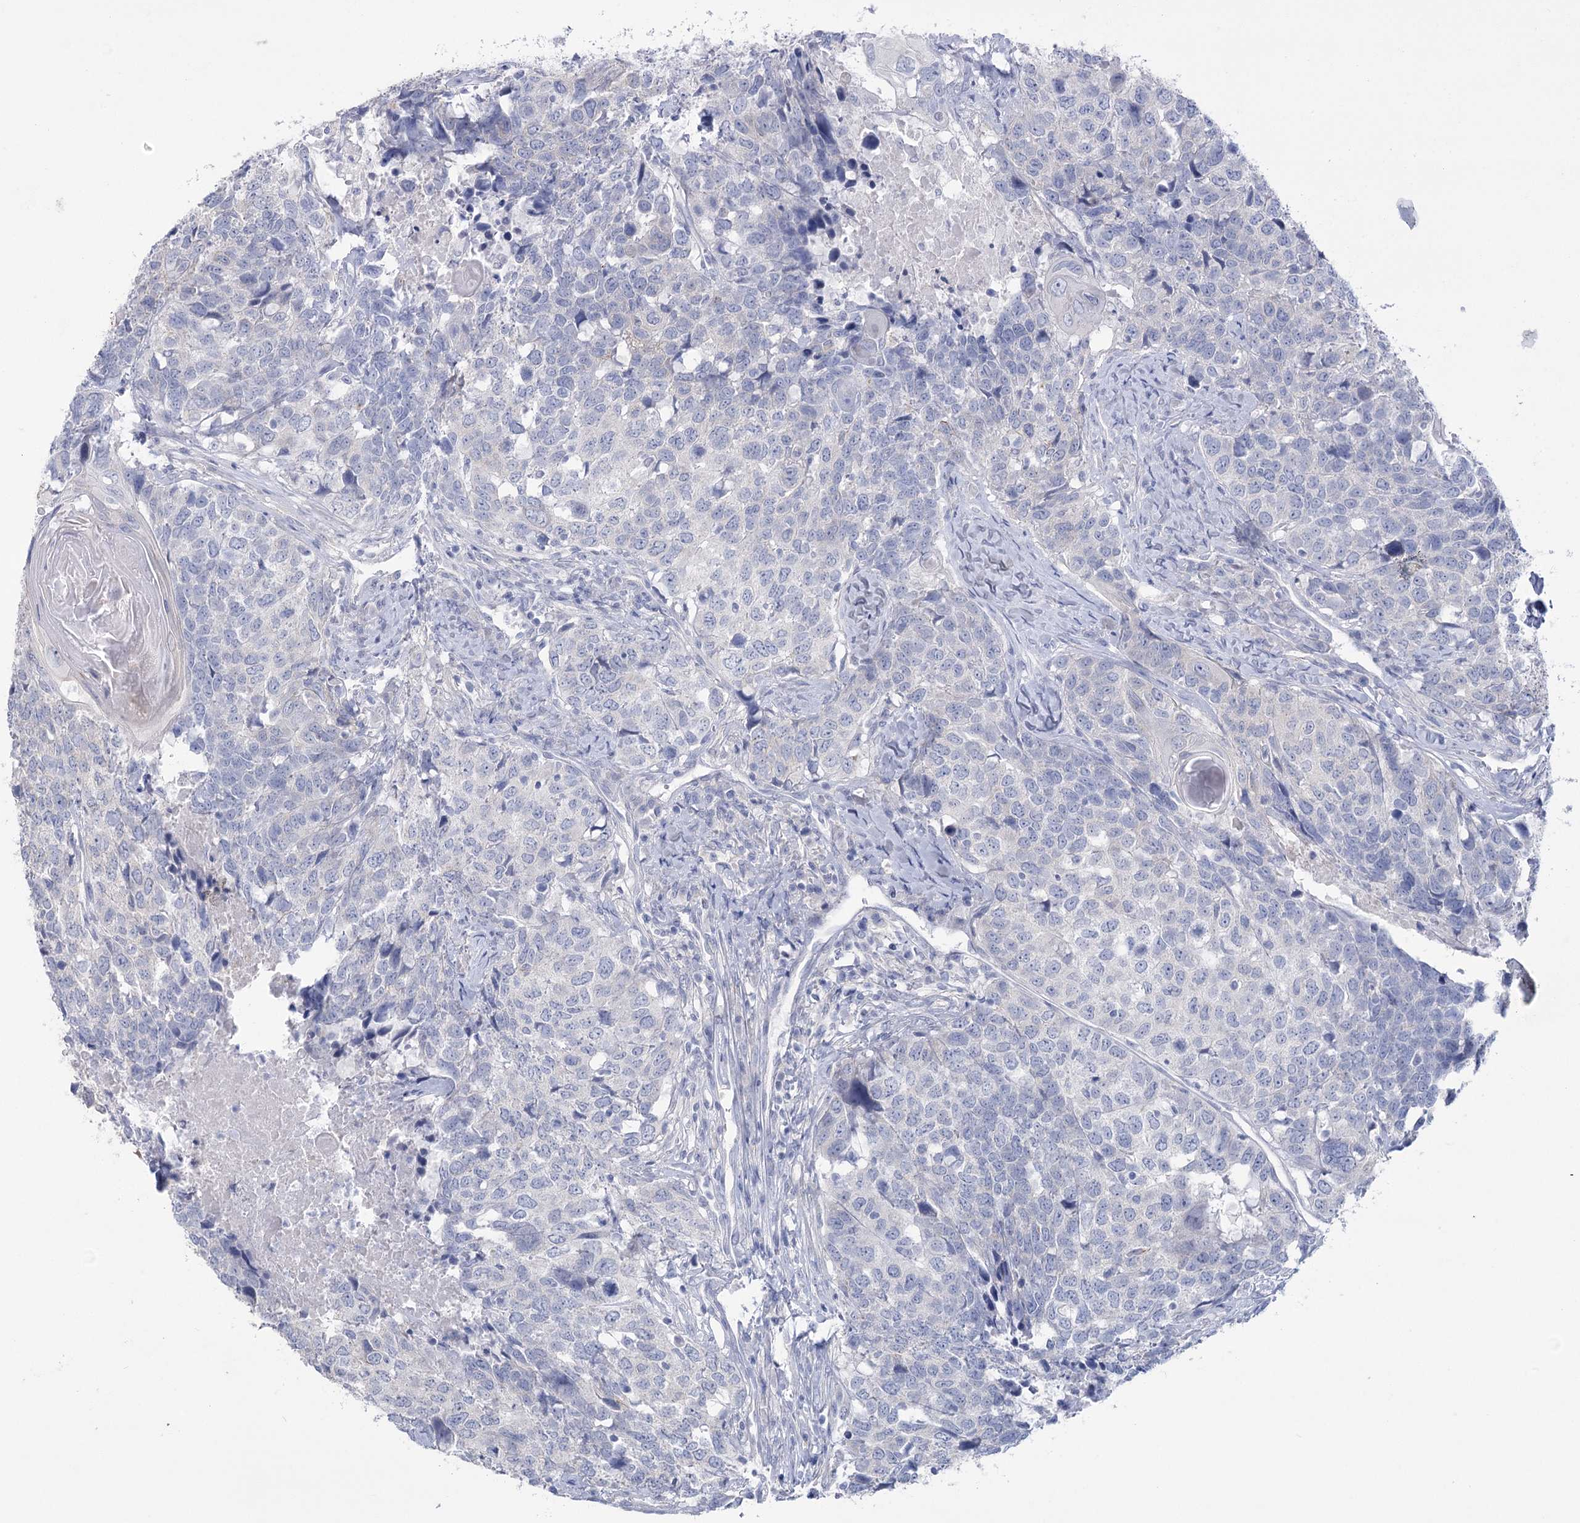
{"staining": {"intensity": "negative", "quantity": "none", "location": "none"}, "tissue": "head and neck cancer", "cell_type": "Tumor cells", "image_type": "cancer", "snomed": [{"axis": "morphology", "description": "Squamous cell carcinoma, NOS"}, {"axis": "topography", "description": "Head-Neck"}], "caption": "Head and neck squamous cell carcinoma stained for a protein using IHC displays no positivity tumor cells.", "gene": "CCDC88A", "patient": {"sex": "male", "age": 66}}